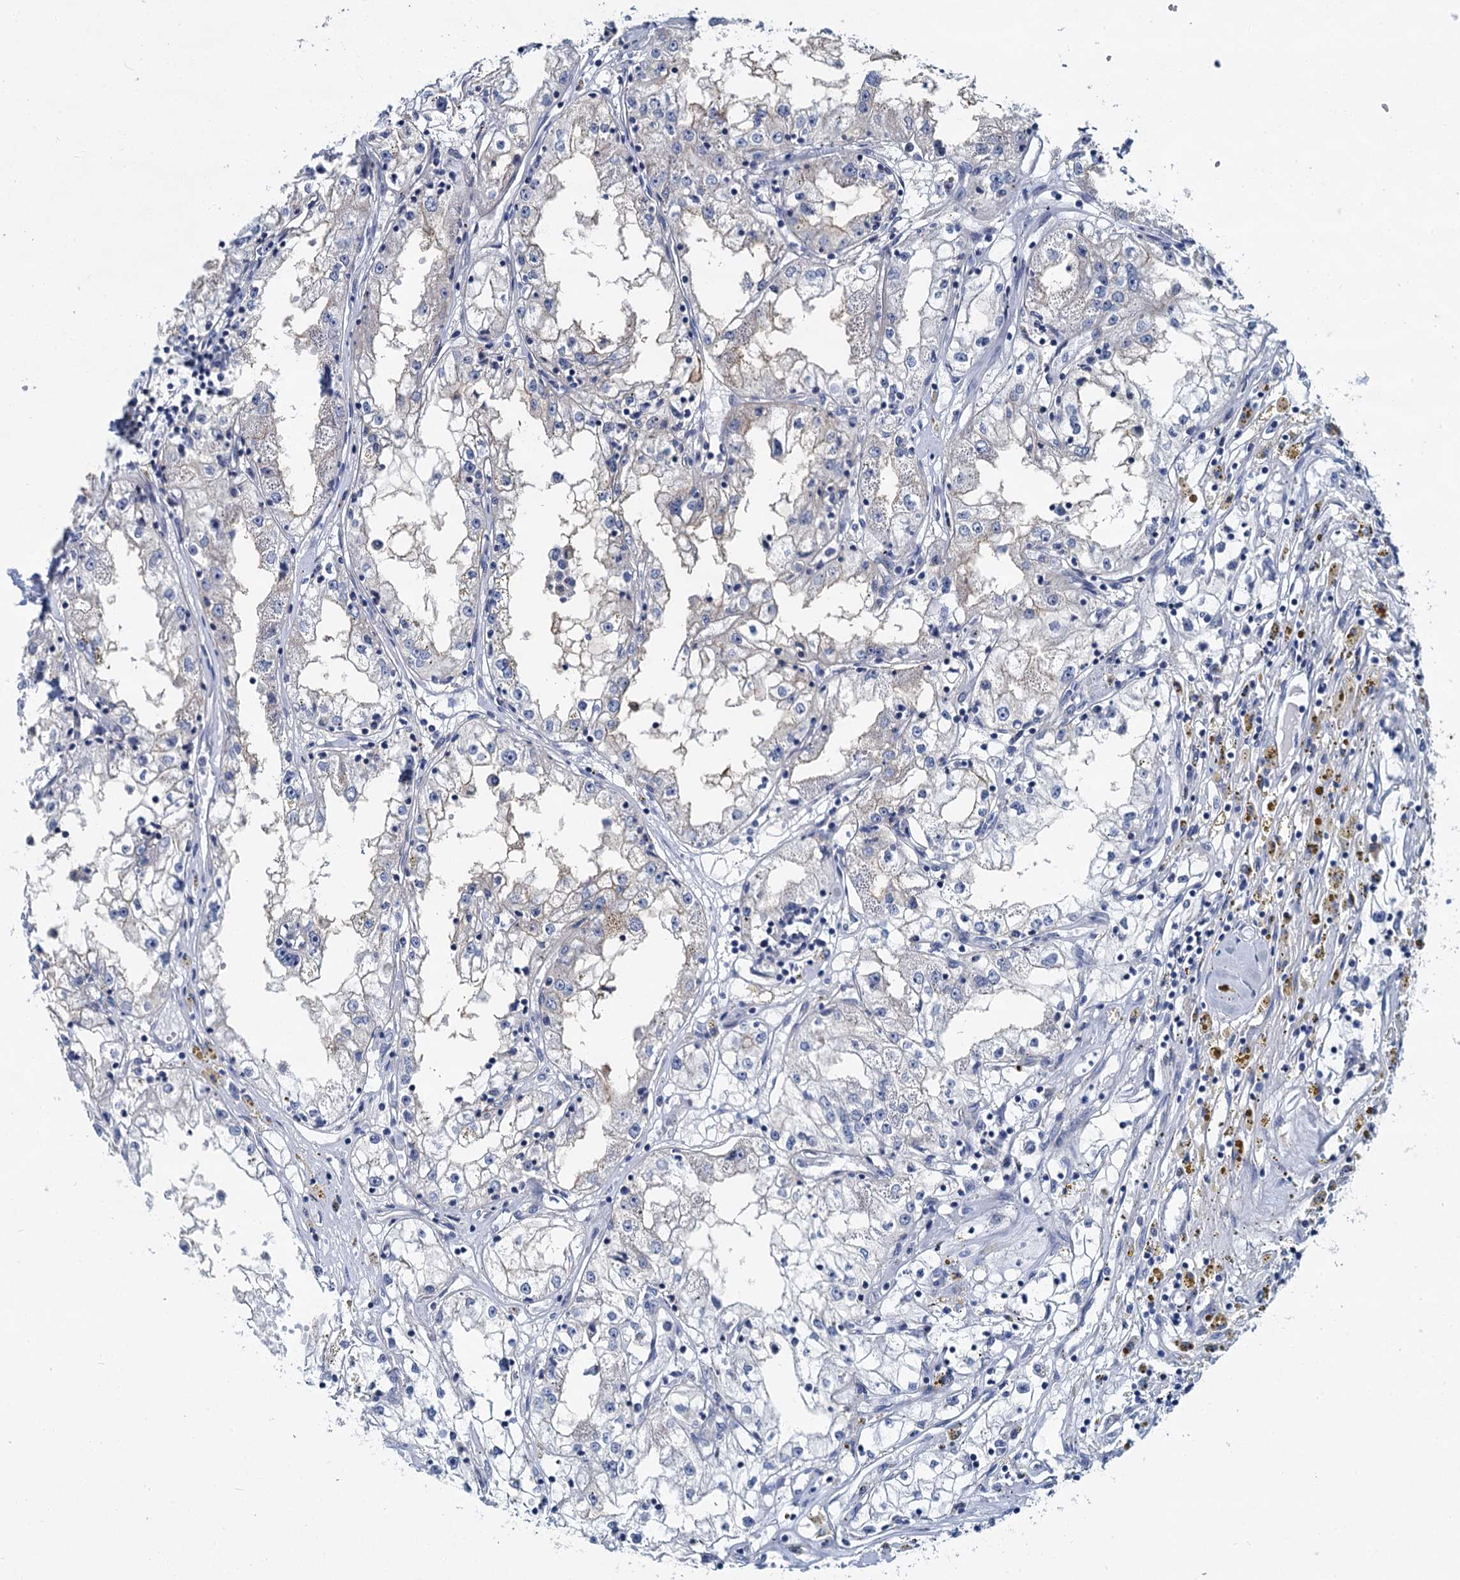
{"staining": {"intensity": "negative", "quantity": "none", "location": "none"}, "tissue": "renal cancer", "cell_type": "Tumor cells", "image_type": "cancer", "snomed": [{"axis": "morphology", "description": "Adenocarcinoma, NOS"}, {"axis": "topography", "description": "Kidney"}], "caption": "Immunohistochemistry (IHC) image of renal cancer (adenocarcinoma) stained for a protein (brown), which exhibits no positivity in tumor cells.", "gene": "MIOX", "patient": {"sex": "male", "age": 56}}